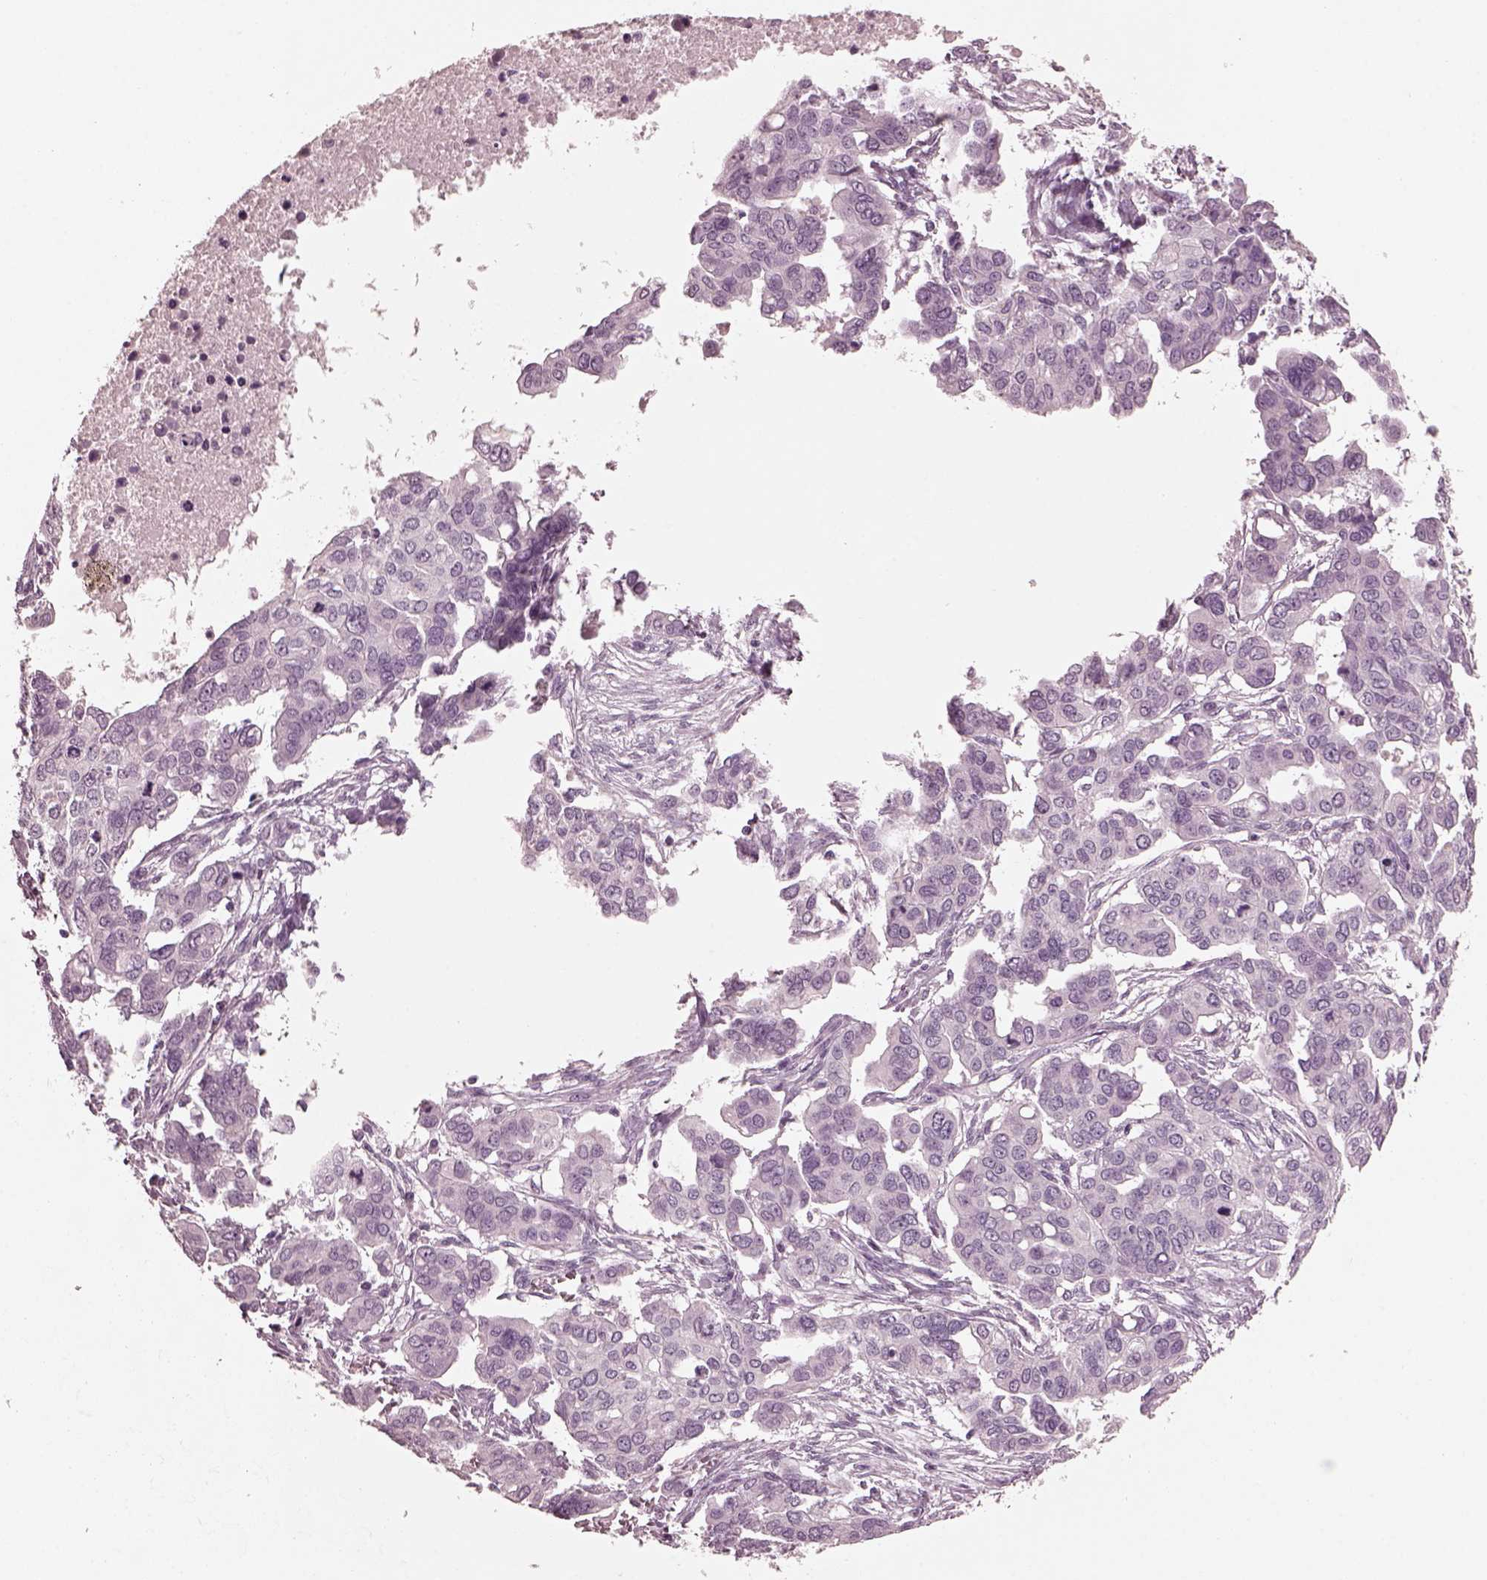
{"staining": {"intensity": "negative", "quantity": "none", "location": "none"}, "tissue": "ovarian cancer", "cell_type": "Tumor cells", "image_type": "cancer", "snomed": [{"axis": "morphology", "description": "Carcinoma, endometroid"}, {"axis": "topography", "description": "Ovary"}], "caption": "This is an IHC histopathology image of human ovarian endometroid carcinoma. There is no staining in tumor cells.", "gene": "CGA", "patient": {"sex": "female", "age": 78}}